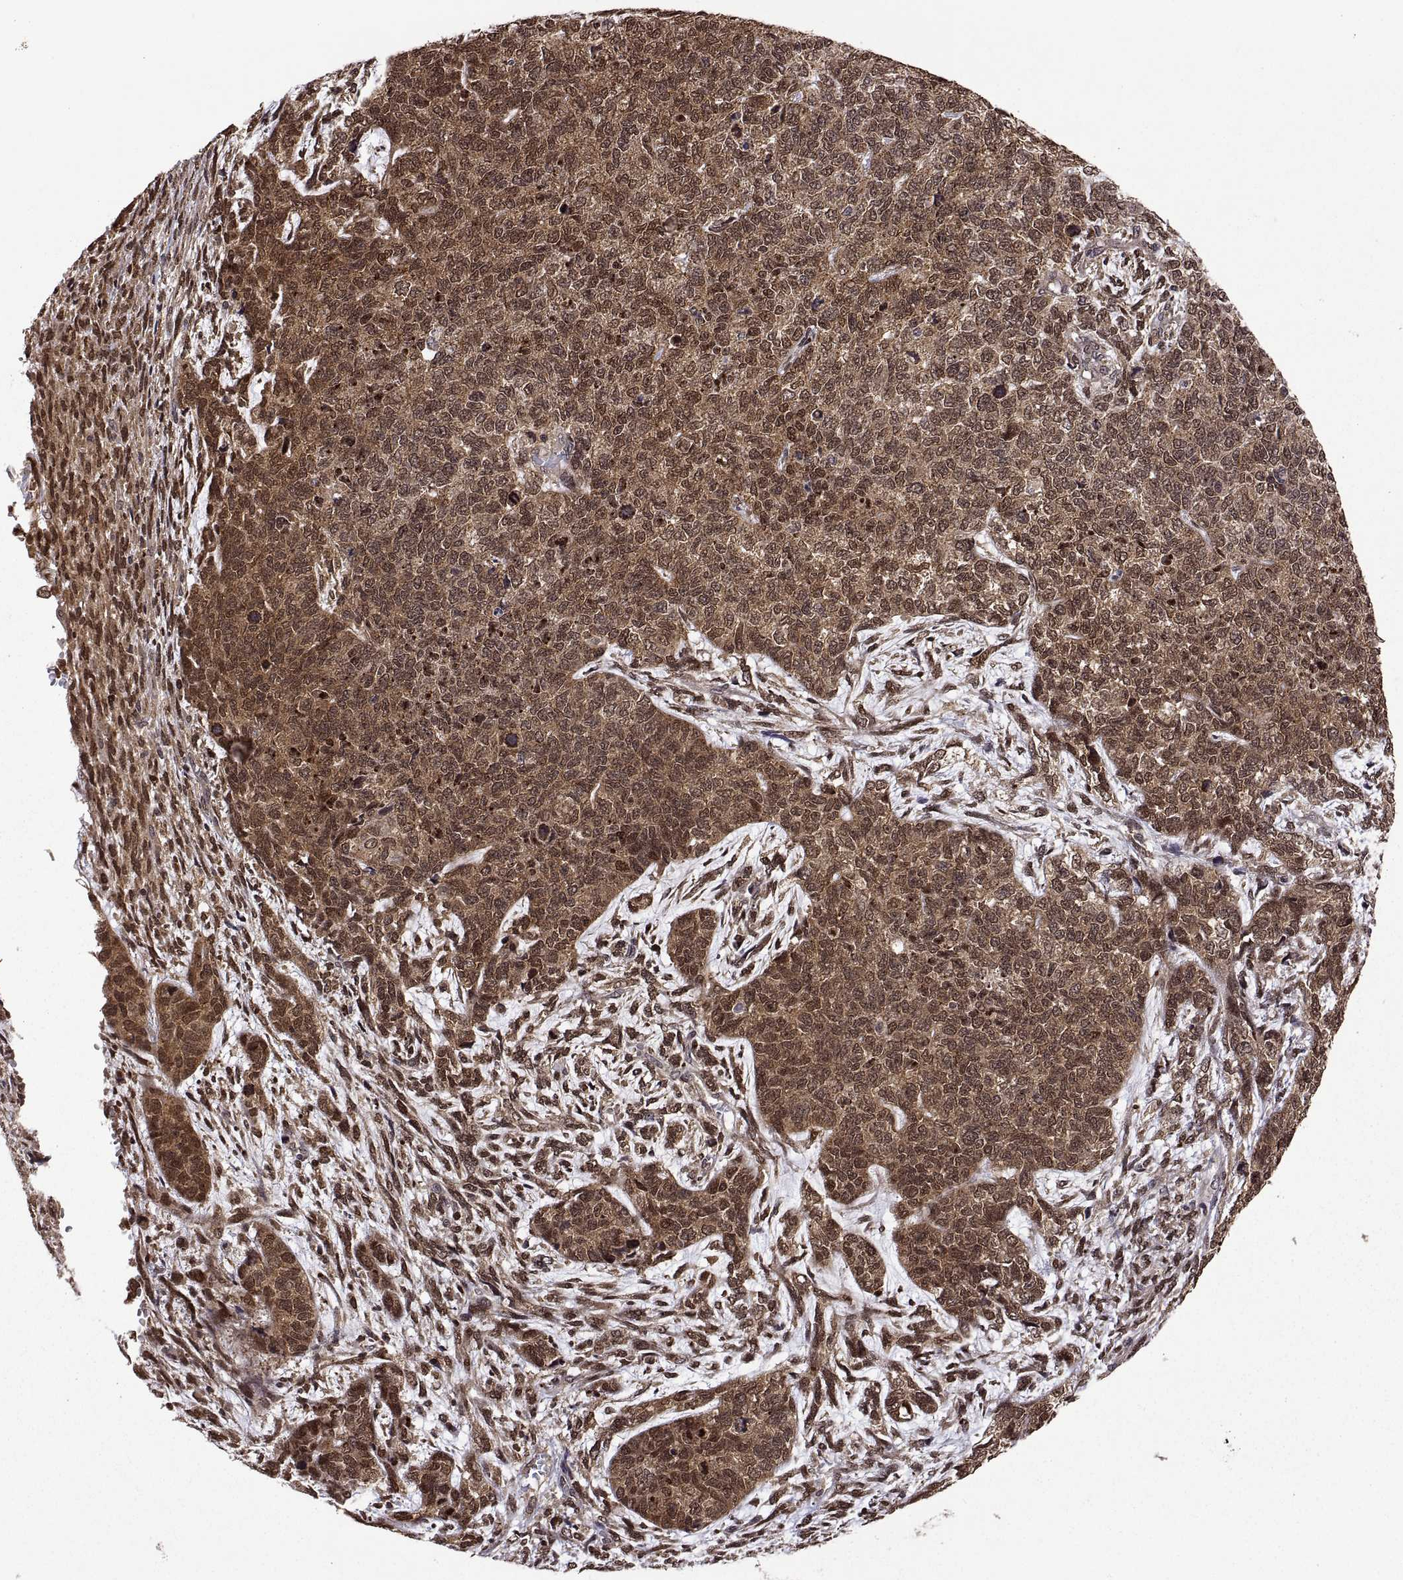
{"staining": {"intensity": "moderate", "quantity": ">75%", "location": "cytoplasmic/membranous"}, "tissue": "cervical cancer", "cell_type": "Tumor cells", "image_type": "cancer", "snomed": [{"axis": "morphology", "description": "Squamous cell carcinoma, NOS"}, {"axis": "topography", "description": "Cervix"}], "caption": "Moderate cytoplasmic/membranous positivity for a protein is seen in approximately >75% of tumor cells of squamous cell carcinoma (cervical) using IHC.", "gene": "ZNRF2", "patient": {"sex": "female", "age": 63}}